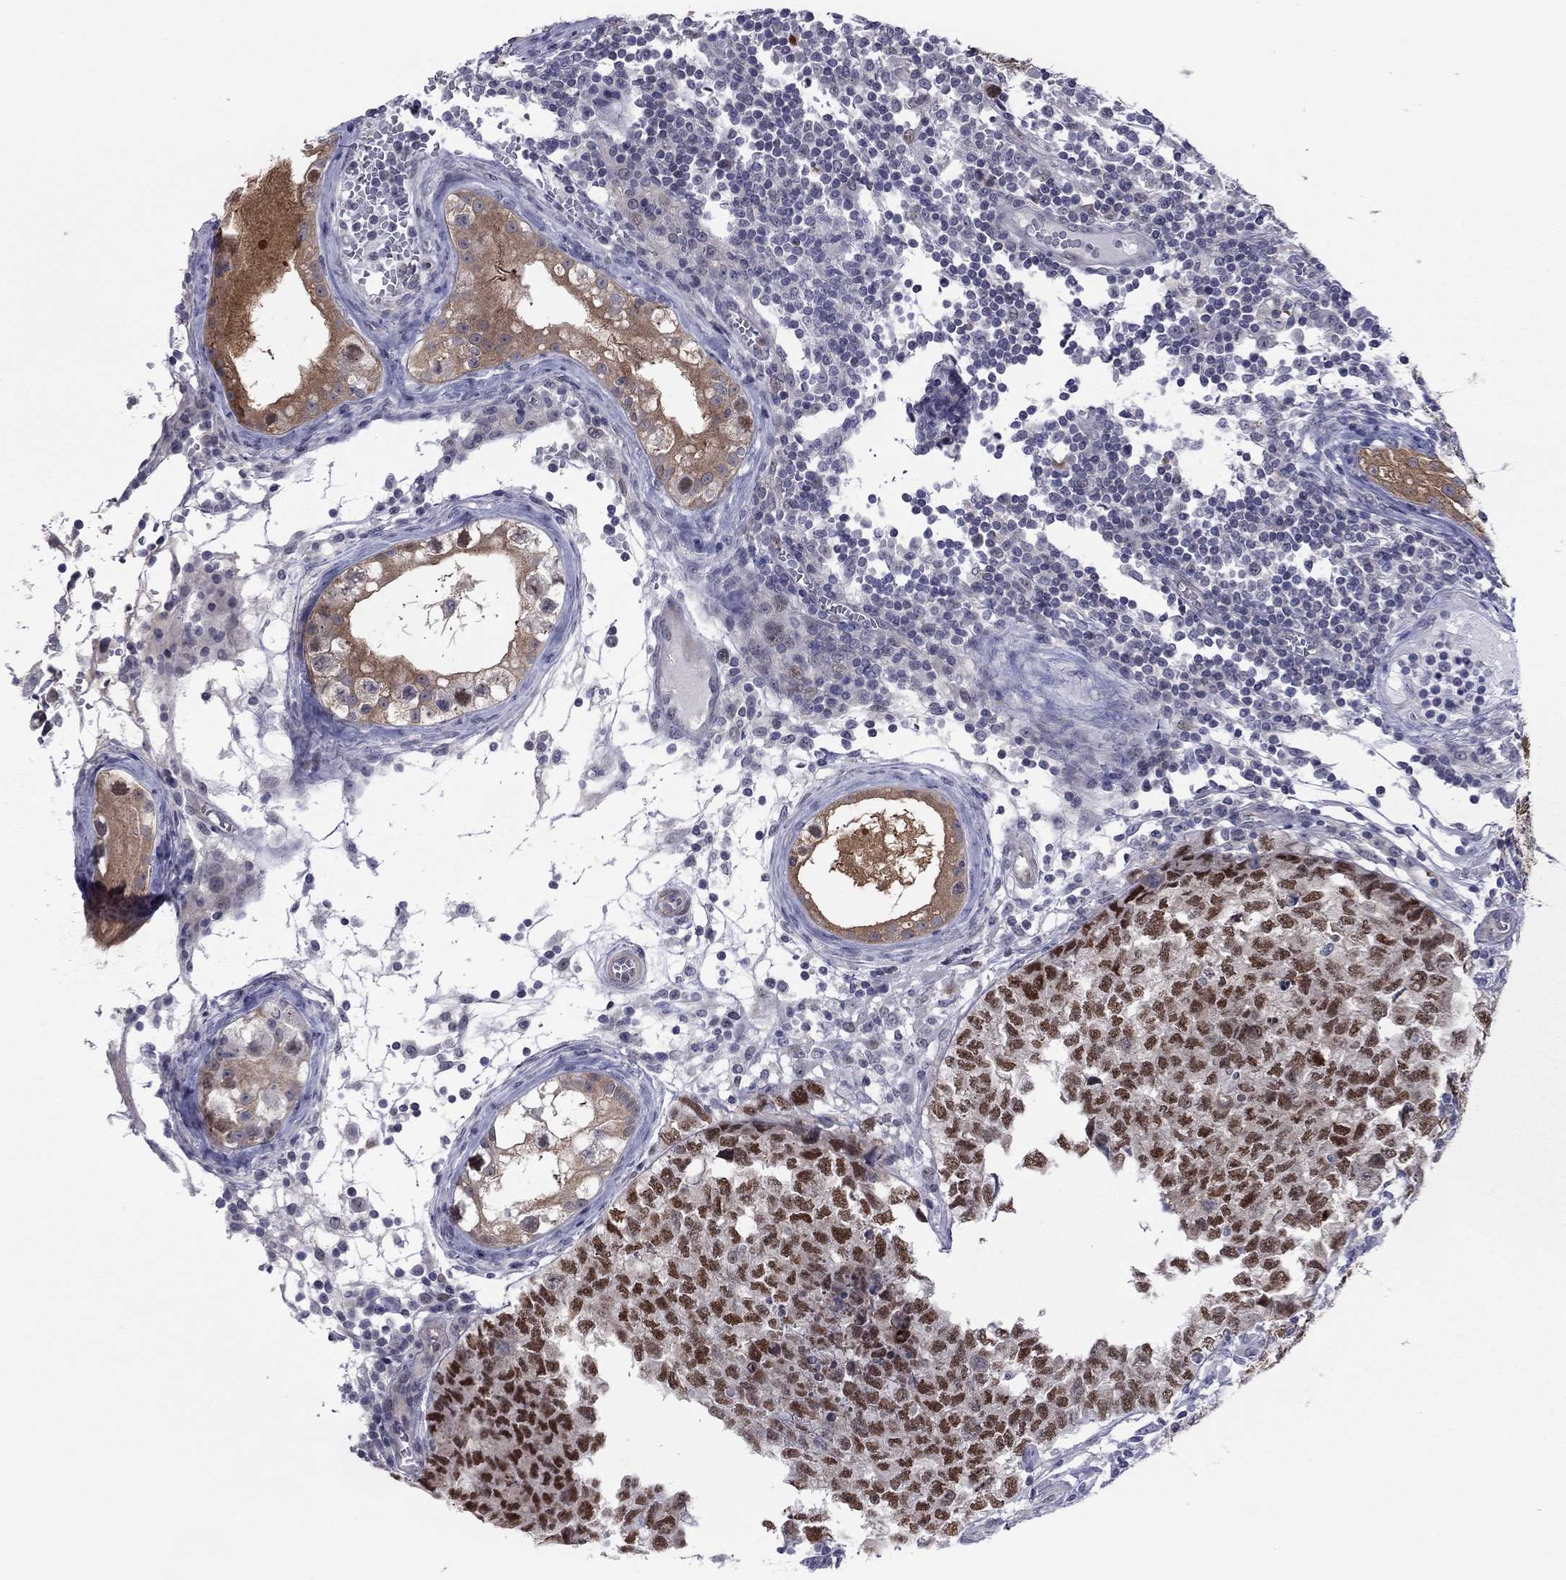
{"staining": {"intensity": "strong", "quantity": ">75%", "location": "nuclear"}, "tissue": "testis cancer", "cell_type": "Tumor cells", "image_type": "cancer", "snomed": [{"axis": "morphology", "description": "Carcinoma, Embryonal, NOS"}, {"axis": "topography", "description": "Testis"}], "caption": "Brown immunohistochemical staining in human testis cancer (embryonal carcinoma) demonstrates strong nuclear expression in approximately >75% of tumor cells. Immunohistochemistry stains the protein of interest in brown and the nuclei are stained blue.", "gene": "POU5F2", "patient": {"sex": "male", "age": 23}}